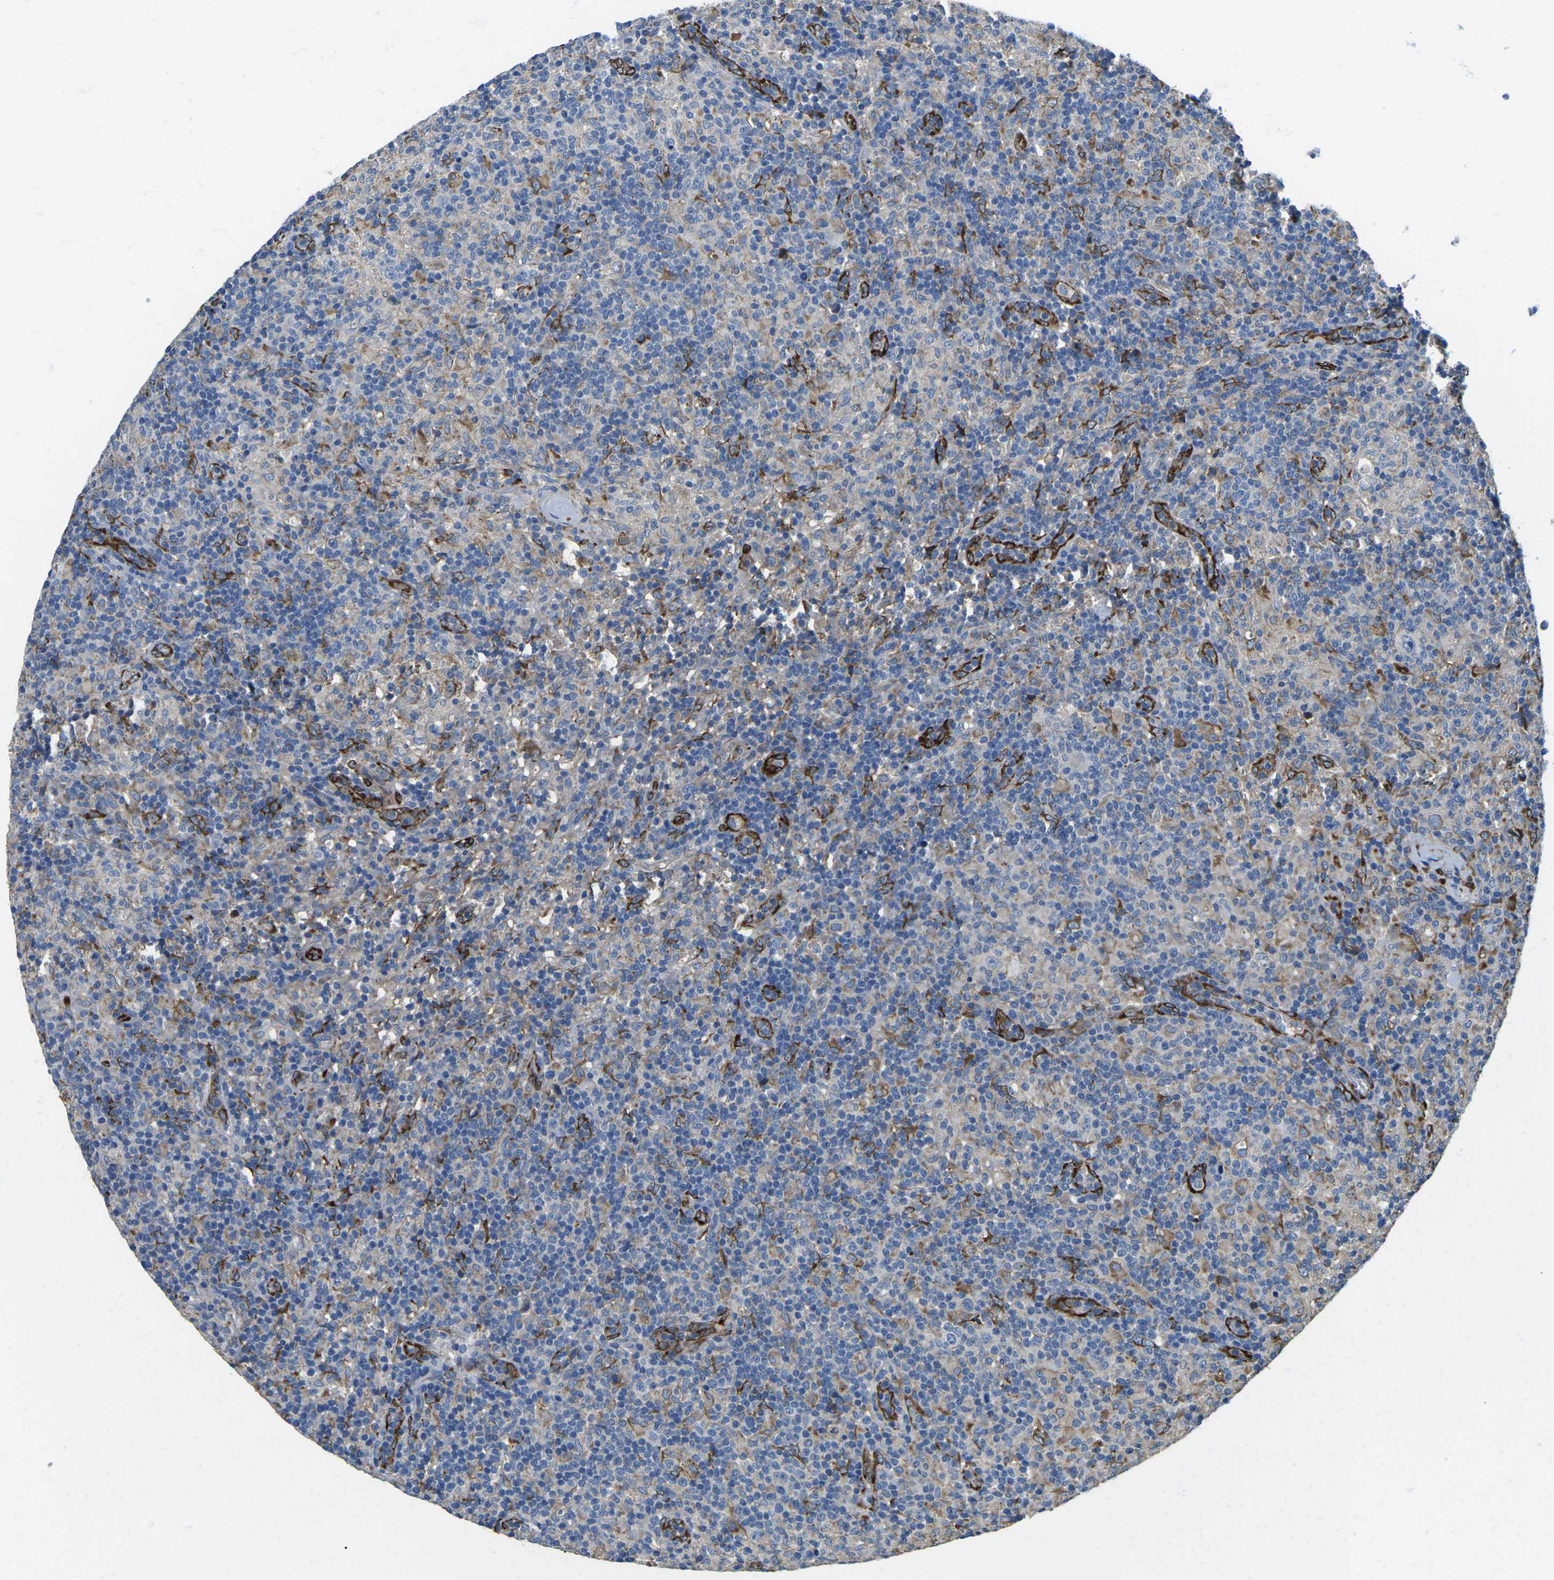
{"staining": {"intensity": "negative", "quantity": "none", "location": "none"}, "tissue": "lymphoma", "cell_type": "Tumor cells", "image_type": "cancer", "snomed": [{"axis": "morphology", "description": "Hodgkin's disease, NOS"}, {"axis": "topography", "description": "Lymph node"}], "caption": "An immunohistochemistry image of Hodgkin's disease is shown. There is no staining in tumor cells of Hodgkin's disease.", "gene": "PDZD8", "patient": {"sex": "male", "age": 70}}